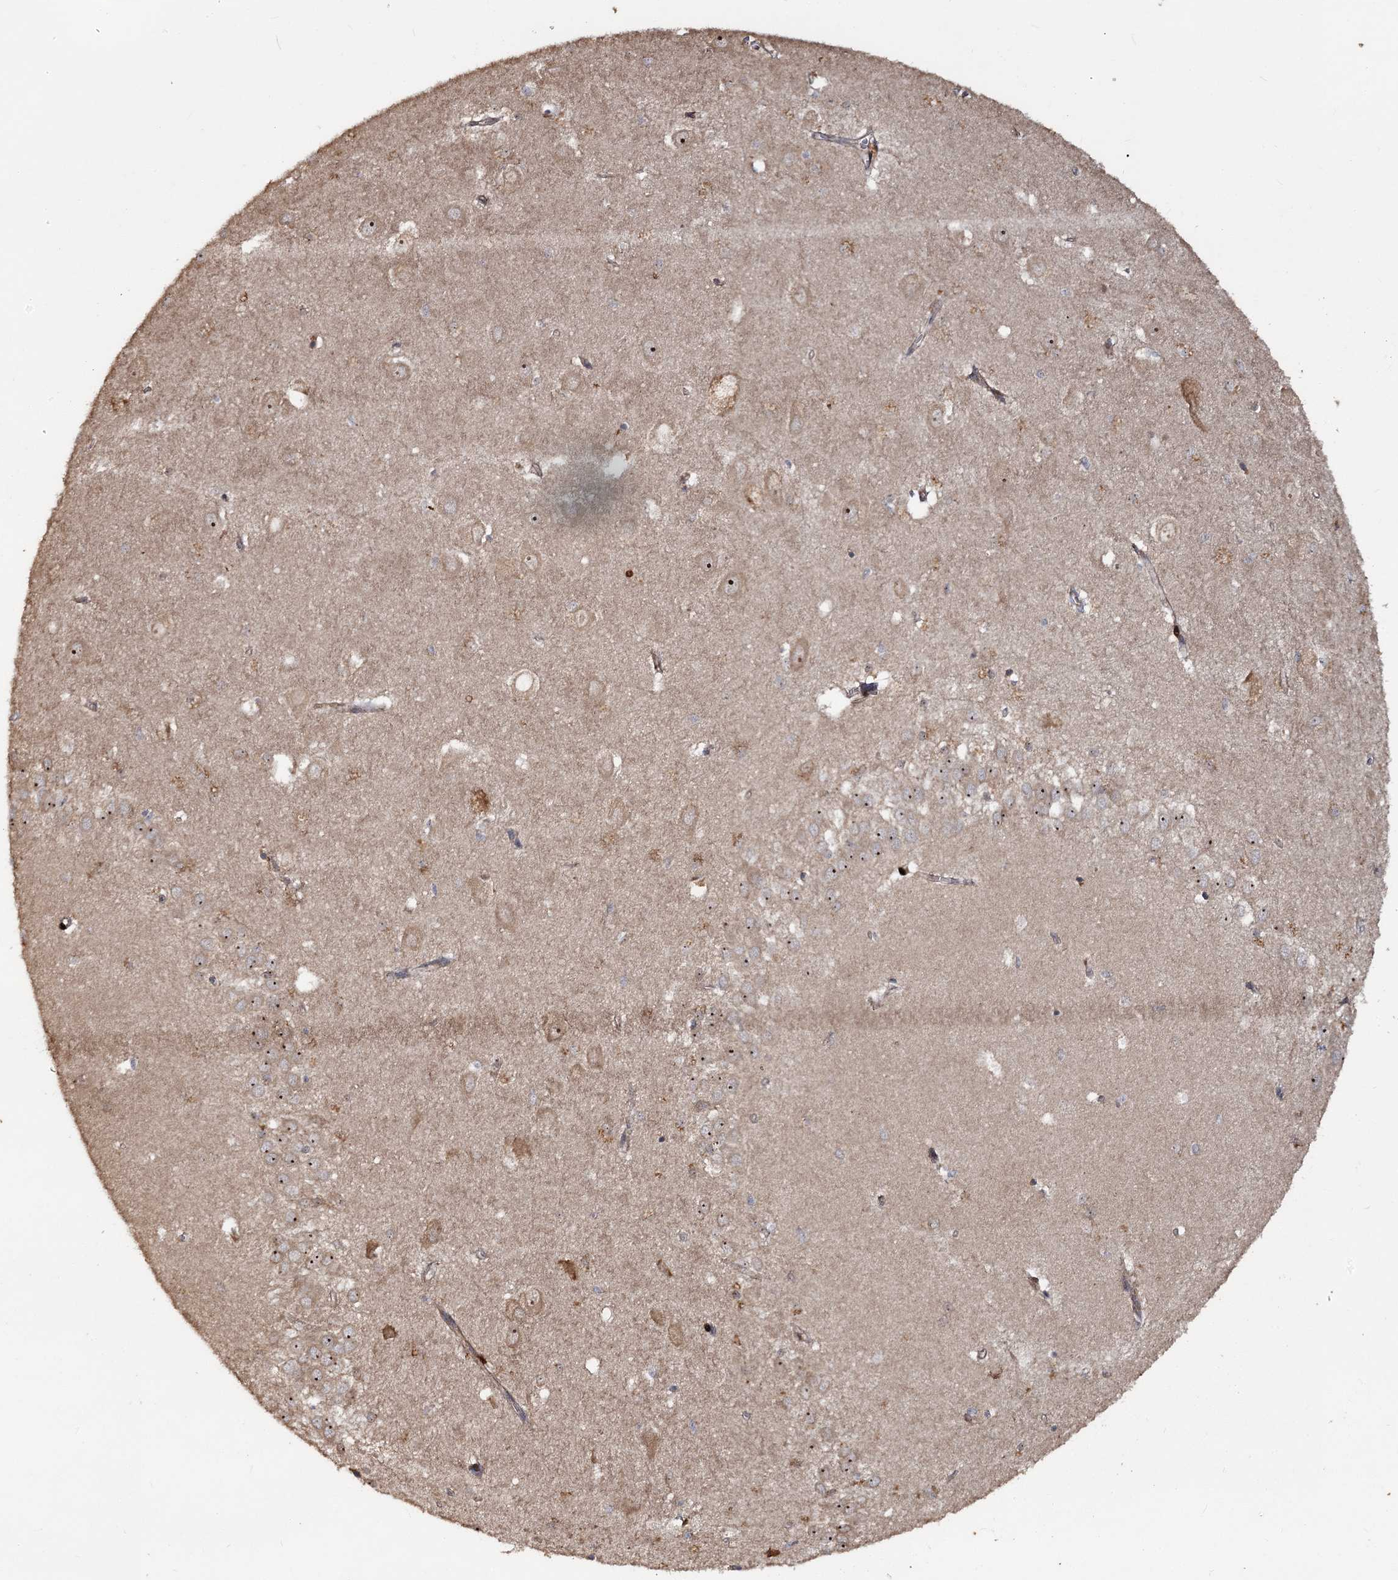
{"staining": {"intensity": "moderate", "quantity": "<25%", "location": "cytoplasmic/membranous,nuclear"}, "tissue": "hippocampus", "cell_type": "Glial cells", "image_type": "normal", "snomed": [{"axis": "morphology", "description": "Normal tissue, NOS"}, {"axis": "topography", "description": "Hippocampus"}], "caption": "Immunohistochemistry (IHC) histopathology image of normal hippocampus stained for a protein (brown), which exhibits low levels of moderate cytoplasmic/membranous,nuclear positivity in approximately <25% of glial cells.", "gene": "PIK3C2A", "patient": {"sex": "female", "age": 64}}